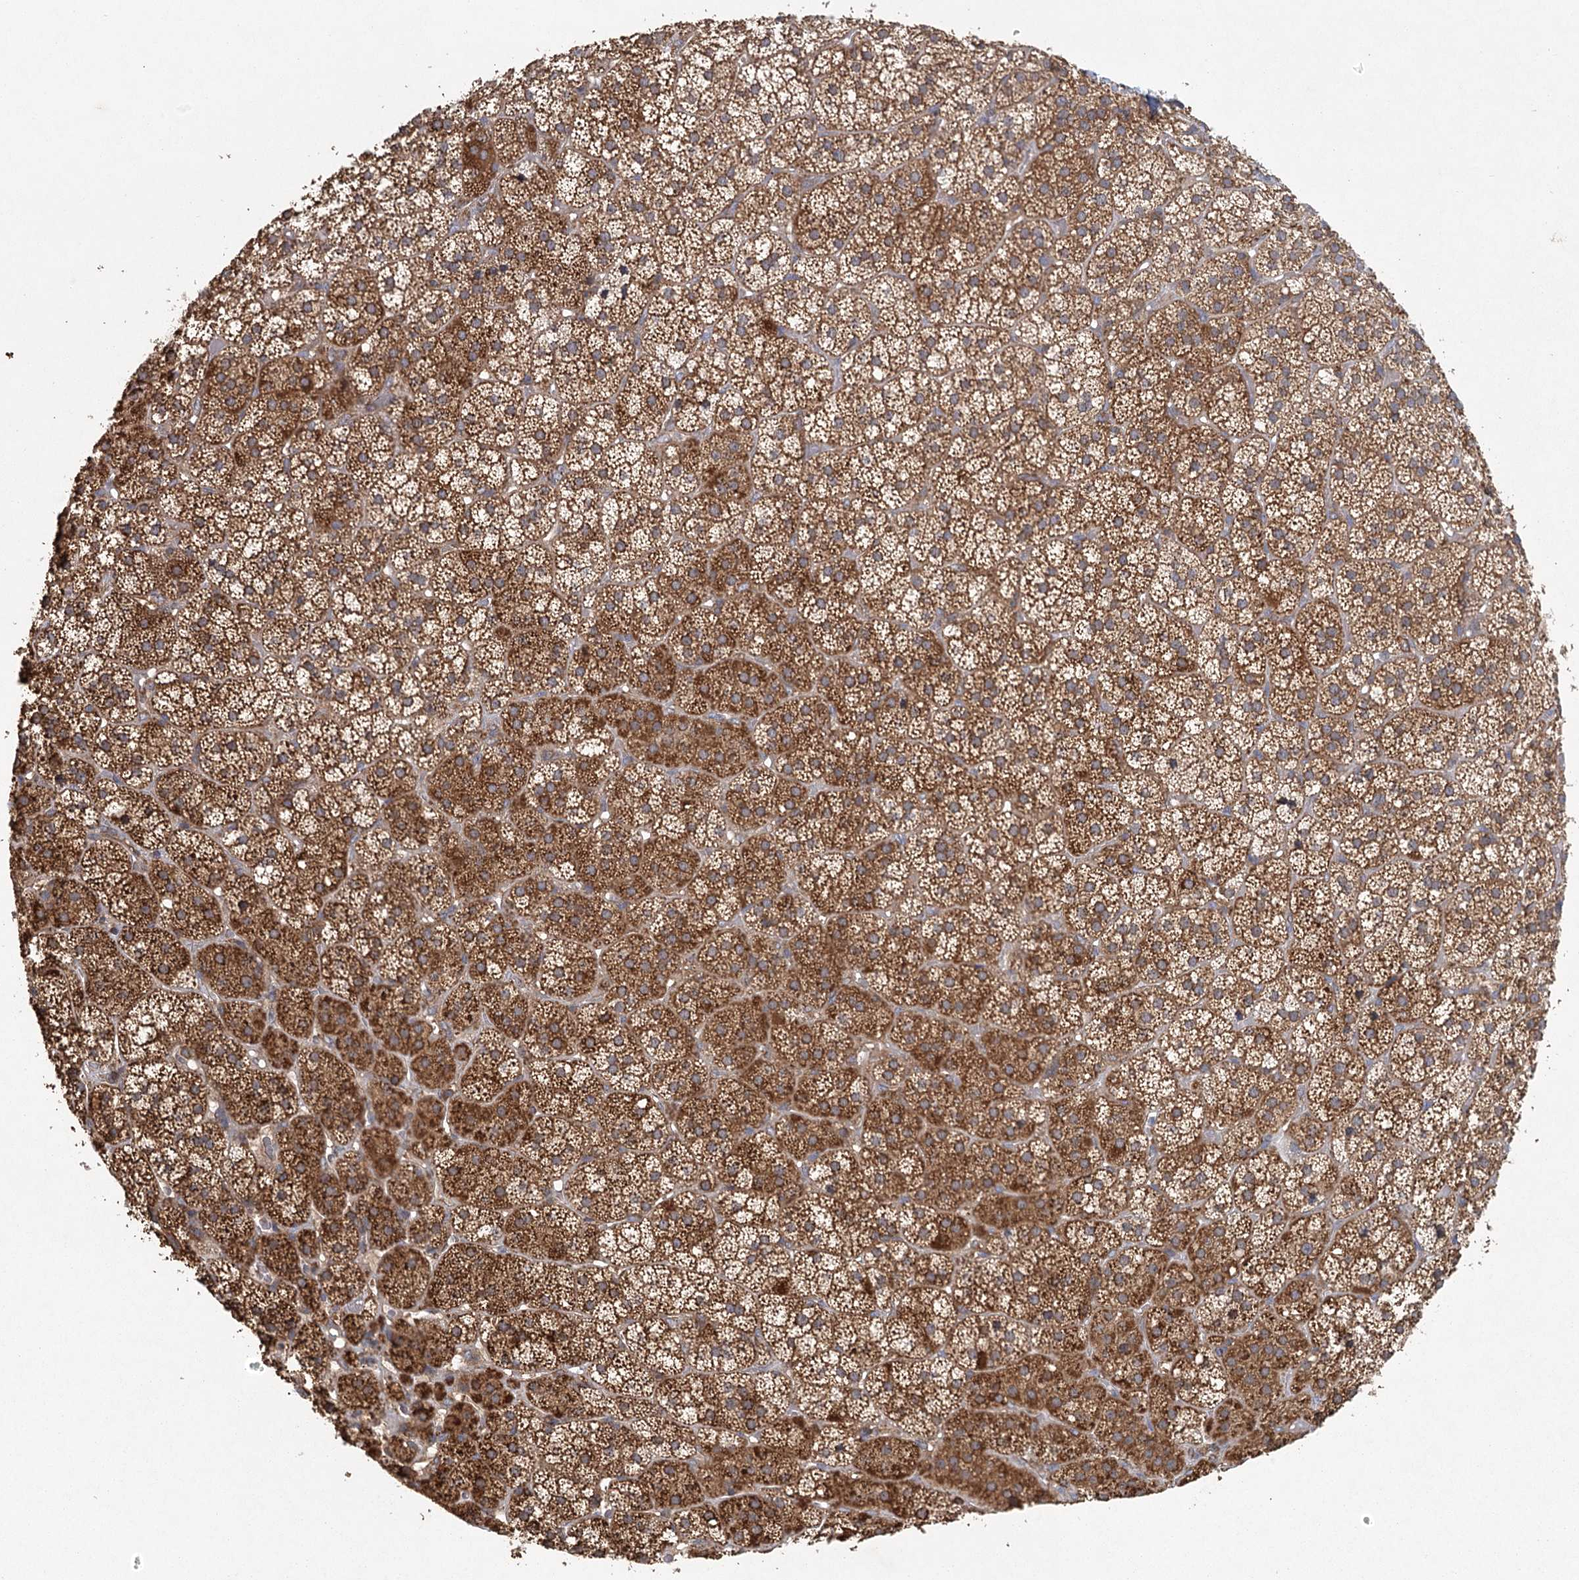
{"staining": {"intensity": "moderate", "quantity": ">75%", "location": "cytoplasmic/membranous"}, "tissue": "adrenal gland", "cell_type": "Glandular cells", "image_type": "normal", "snomed": [{"axis": "morphology", "description": "Normal tissue, NOS"}, {"axis": "topography", "description": "Adrenal gland"}], "caption": "A photomicrograph of adrenal gland stained for a protein displays moderate cytoplasmic/membranous brown staining in glandular cells. Using DAB (3,3'-diaminobenzidine) (brown) and hematoxylin (blue) stains, captured at high magnification using brightfield microscopy.", "gene": "PLEKHA7", "patient": {"sex": "female", "age": 44}}